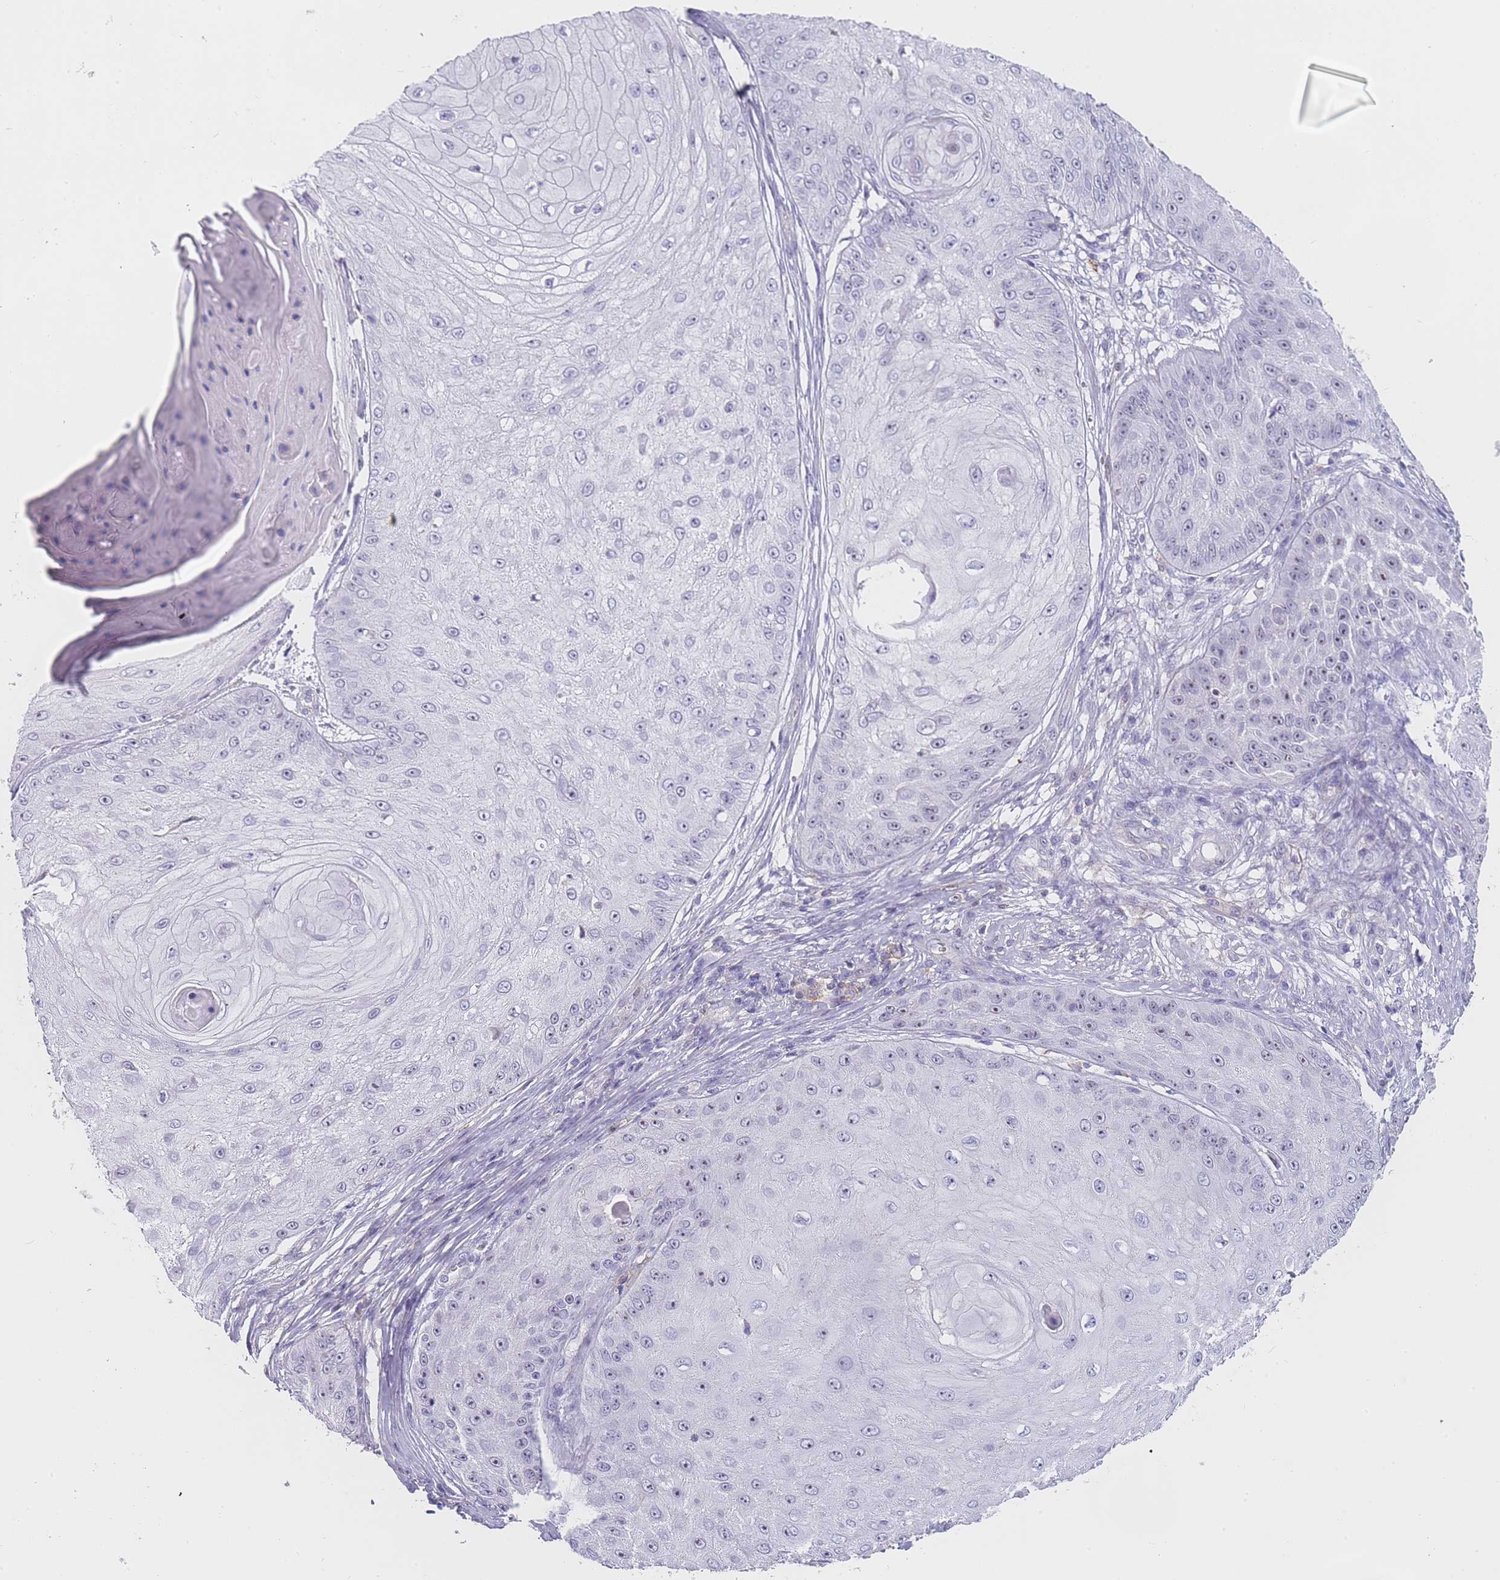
{"staining": {"intensity": "moderate", "quantity": "<25%", "location": "nuclear"}, "tissue": "skin cancer", "cell_type": "Tumor cells", "image_type": "cancer", "snomed": [{"axis": "morphology", "description": "Squamous cell carcinoma, NOS"}, {"axis": "topography", "description": "Skin"}], "caption": "High-power microscopy captured an IHC photomicrograph of skin cancer, revealing moderate nuclear staining in about <25% of tumor cells.", "gene": "NOP14", "patient": {"sex": "male", "age": 70}}